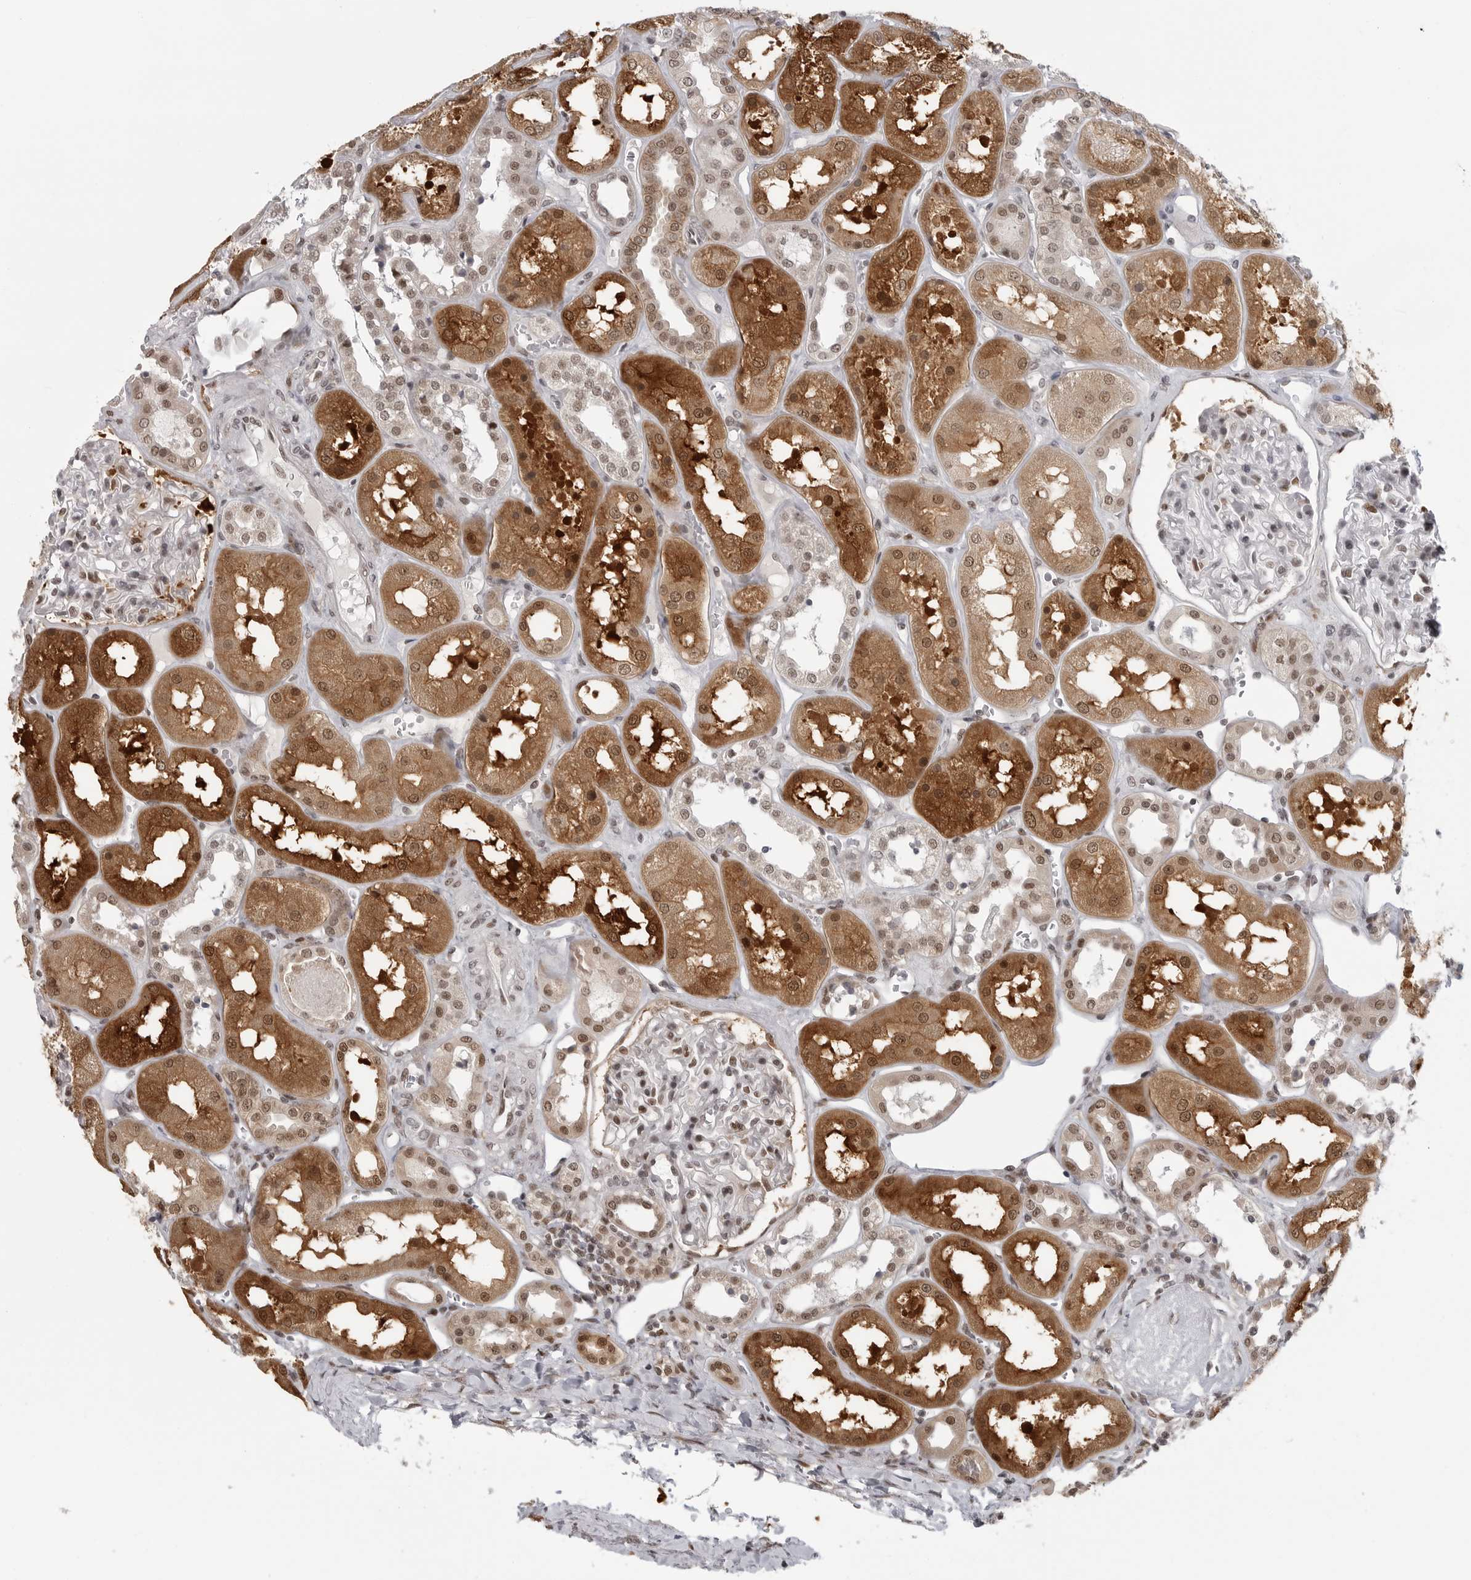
{"staining": {"intensity": "moderate", "quantity": "25%-75%", "location": "nuclear"}, "tissue": "kidney", "cell_type": "Cells in glomeruli", "image_type": "normal", "snomed": [{"axis": "morphology", "description": "Normal tissue, NOS"}, {"axis": "topography", "description": "Kidney"}], "caption": "The photomicrograph shows immunohistochemical staining of normal kidney. There is moderate nuclear staining is identified in about 25%-75% of cells in glomeruli.", "gene": "PRDM10", "patient": {"sex": "male", "age": 70}}